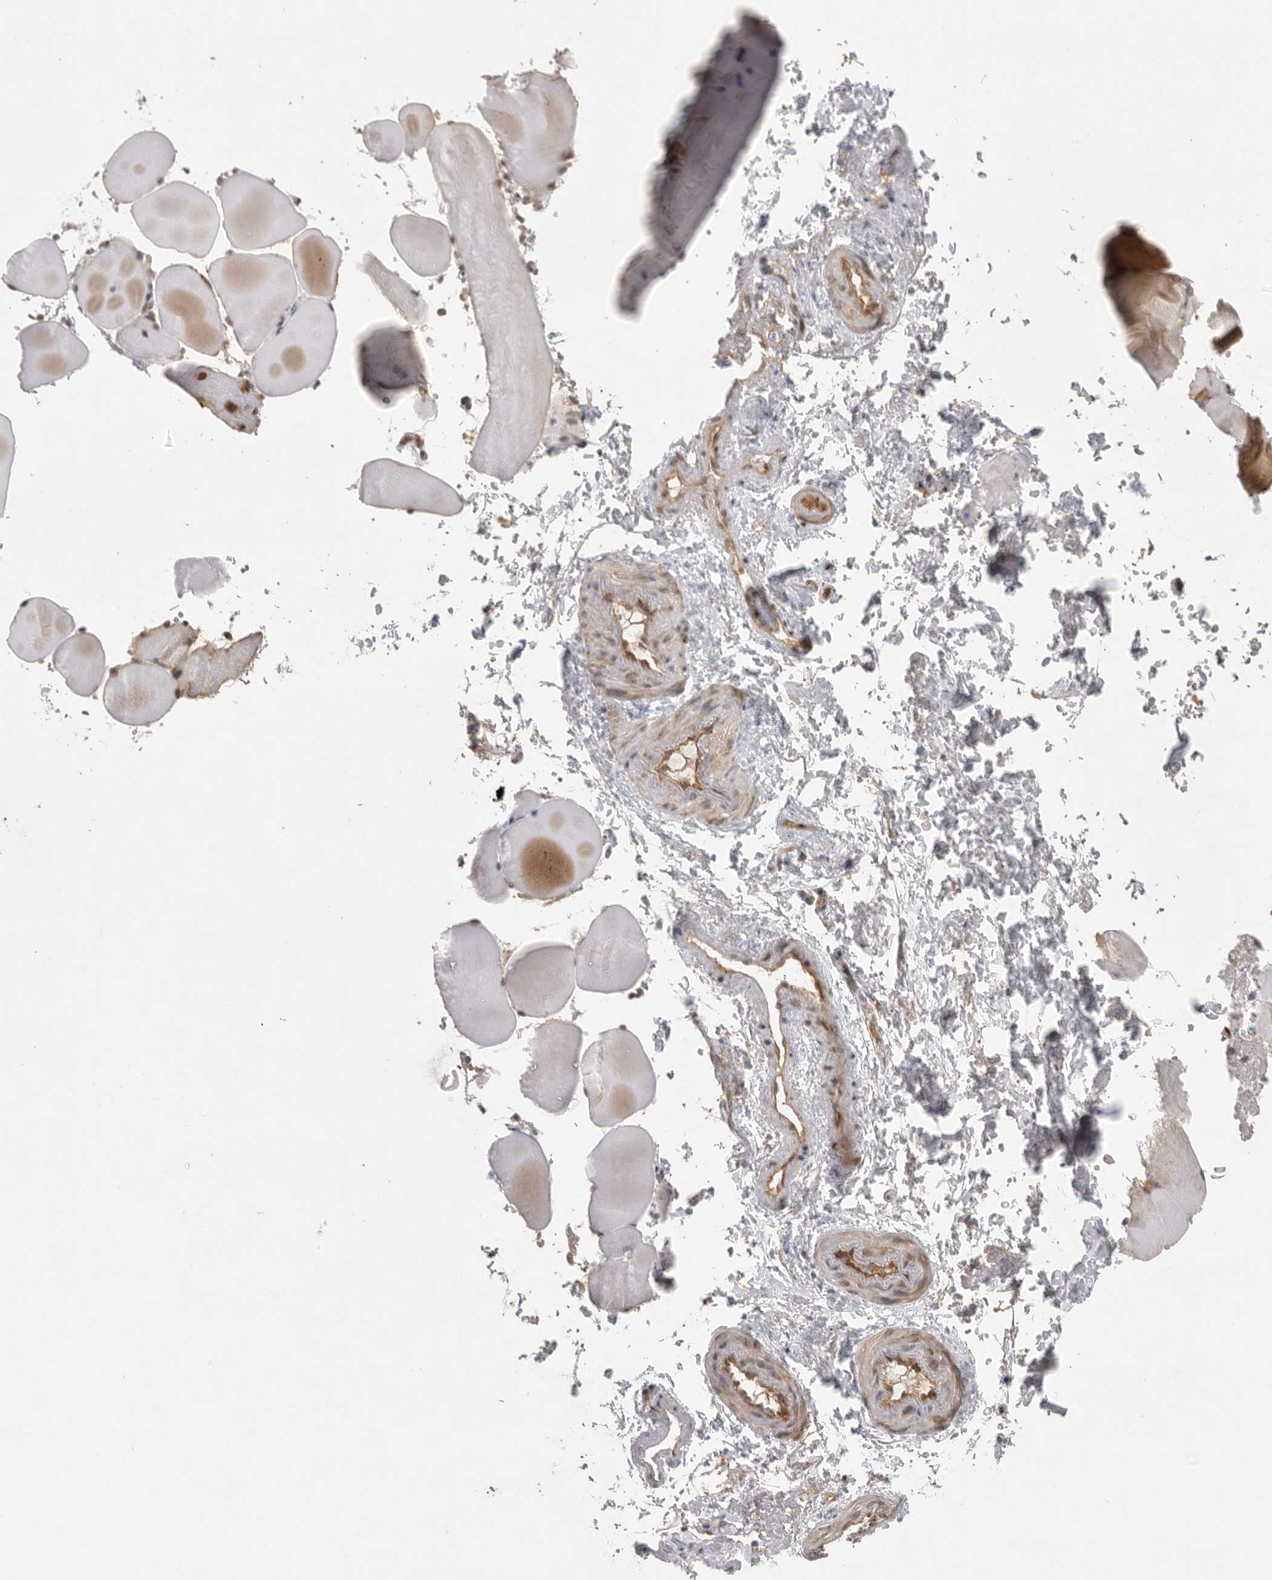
{"staining": {"intensity": "moderate", "quantity": "25%-75%", "location": "cytoplasmic/membranous"}, "tissue": "skeletal muscle", "cell_type": "Myocytes", "image_type": "normal", "snomed": [{"axis": "morphology", "description": "Normal tissue, NOS"}, {"axis": "topography", "description": "Skeletal muscle"}, {"axis": "topography", "description": "Parathyroid gland"}], "caption": "DAB immunohistochemical staining of benign skeletal muscle shows moderate cytoplasmic/membranous protein positivity in approximately 25%-75% of myocytes. Immunohistochemistry (ihc) stains the protein of interest in brown and the nuclei are stained blue.", "gene": "VPS50", "patient": {"sex": "female", "age": 37}}